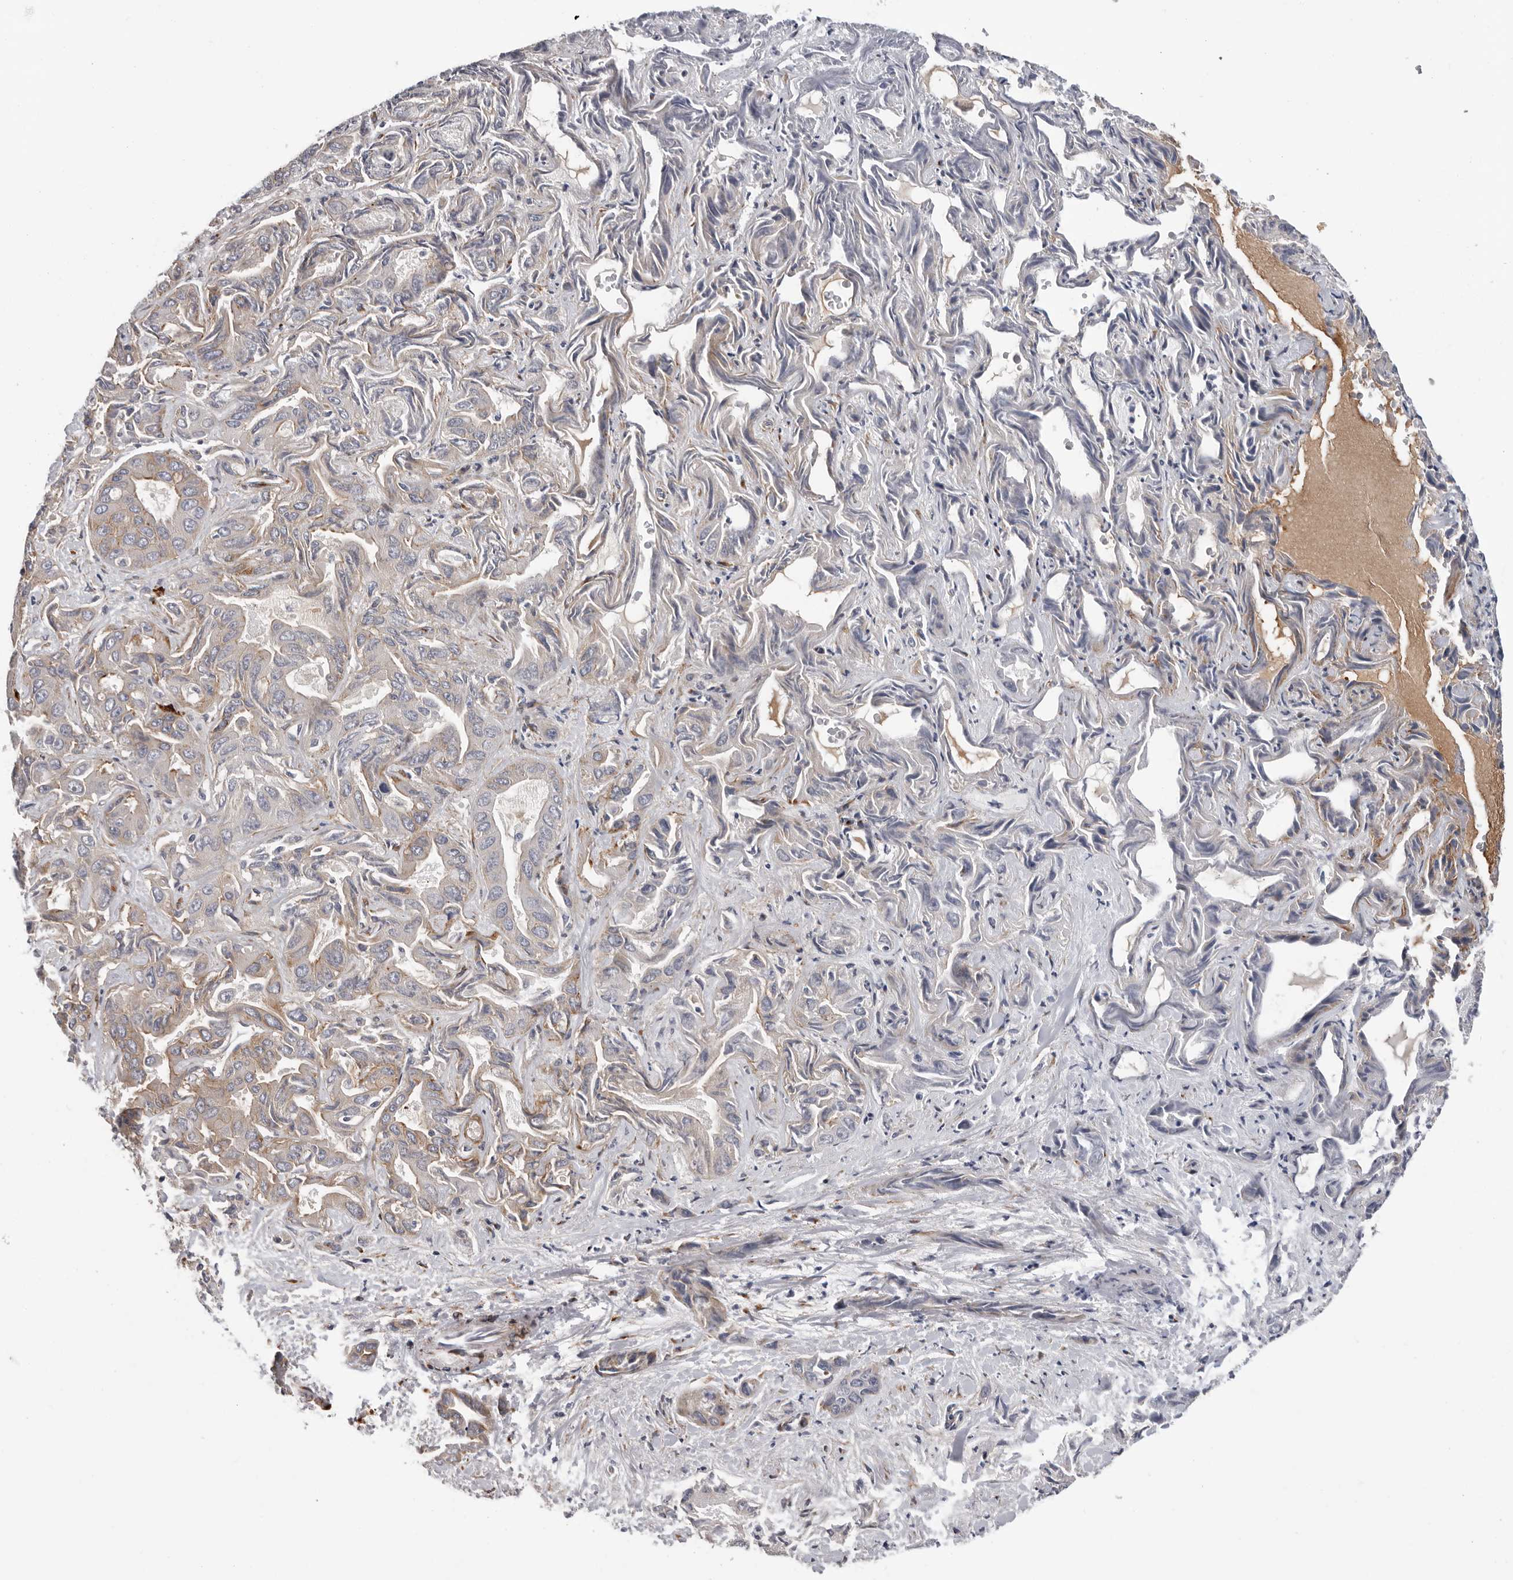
{"staining": {"intensity": "moderate", "quantity": "25%-75%", "location": "cytoplasmic/membranous"}, "tissue": "liver cancer", "cell_type": "Tumor cells", "image_type": "cancer", "snomed": [{"axis": "morphology", "description": "Cholangiocarcinoma"}, {"axis": "topography", "description": "Liver"}], "caption": "The image demonstrates staining of cholangiocarcinoma (liver), revealing moderate cytoplasmic/membranous protein expression (brown color) within tumor cells.", "gene": "ATXN3L", "patient": {"sex": "female", "age": 52}}